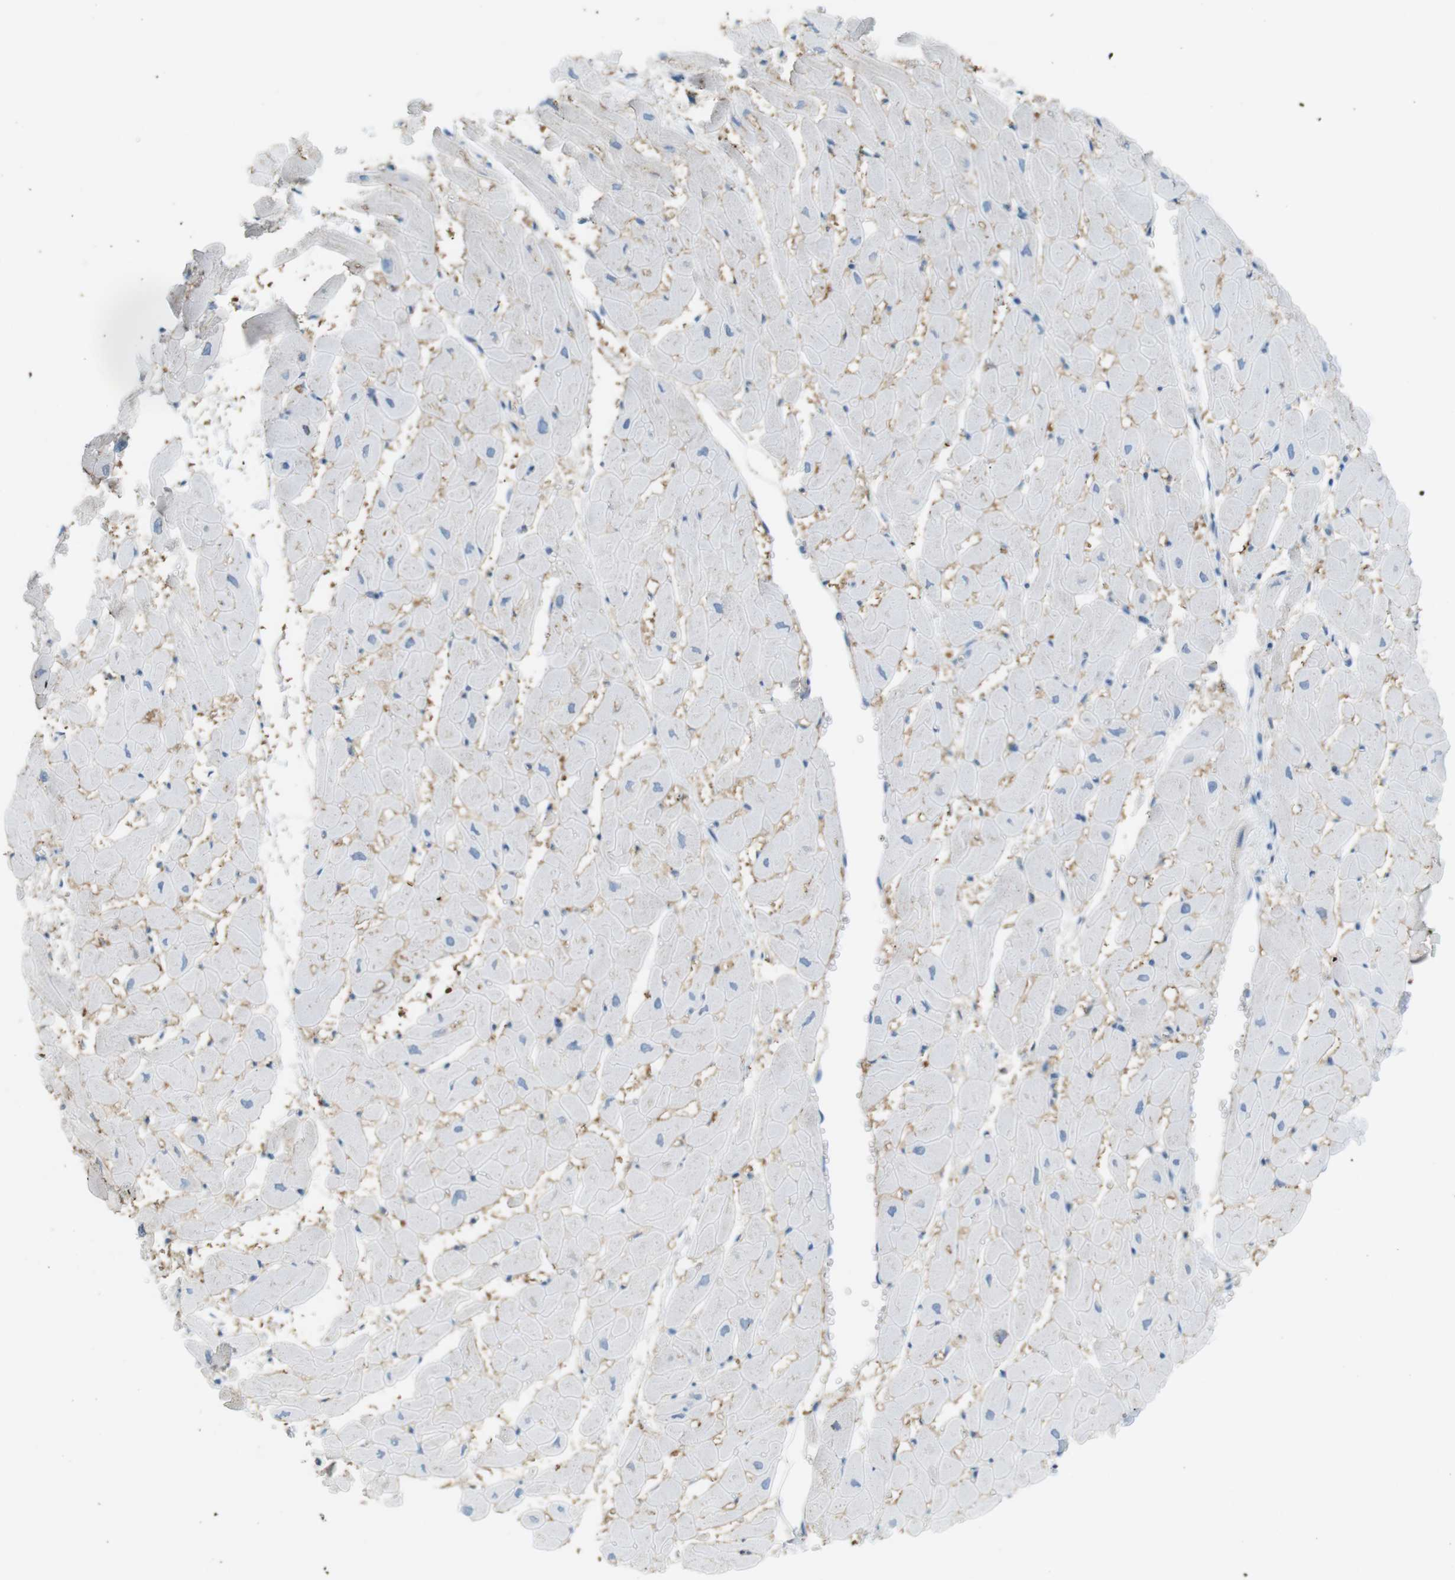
{"staining": {"intensity": "negative", "quantity": "none", "location": "none"}, "tissue": "heart muscle", "cell_type": "Cardiomyocytes", "image_type": "normal", "snomed": [{"axis": "morphology", "description": "Normal tissue, NOS"}, {"axis": "topography", "description": "Heart"}], "caption": "Immunohistochemistry (IHC) micrograph of benign heart muscle: human heart muscle stained with DAB demonstrates no significant protein expression in cardiomyocytes. (DAB IHC, high magnification).", "gene": "VAMP1", "patient": {"sex": "female", "age": 19}}